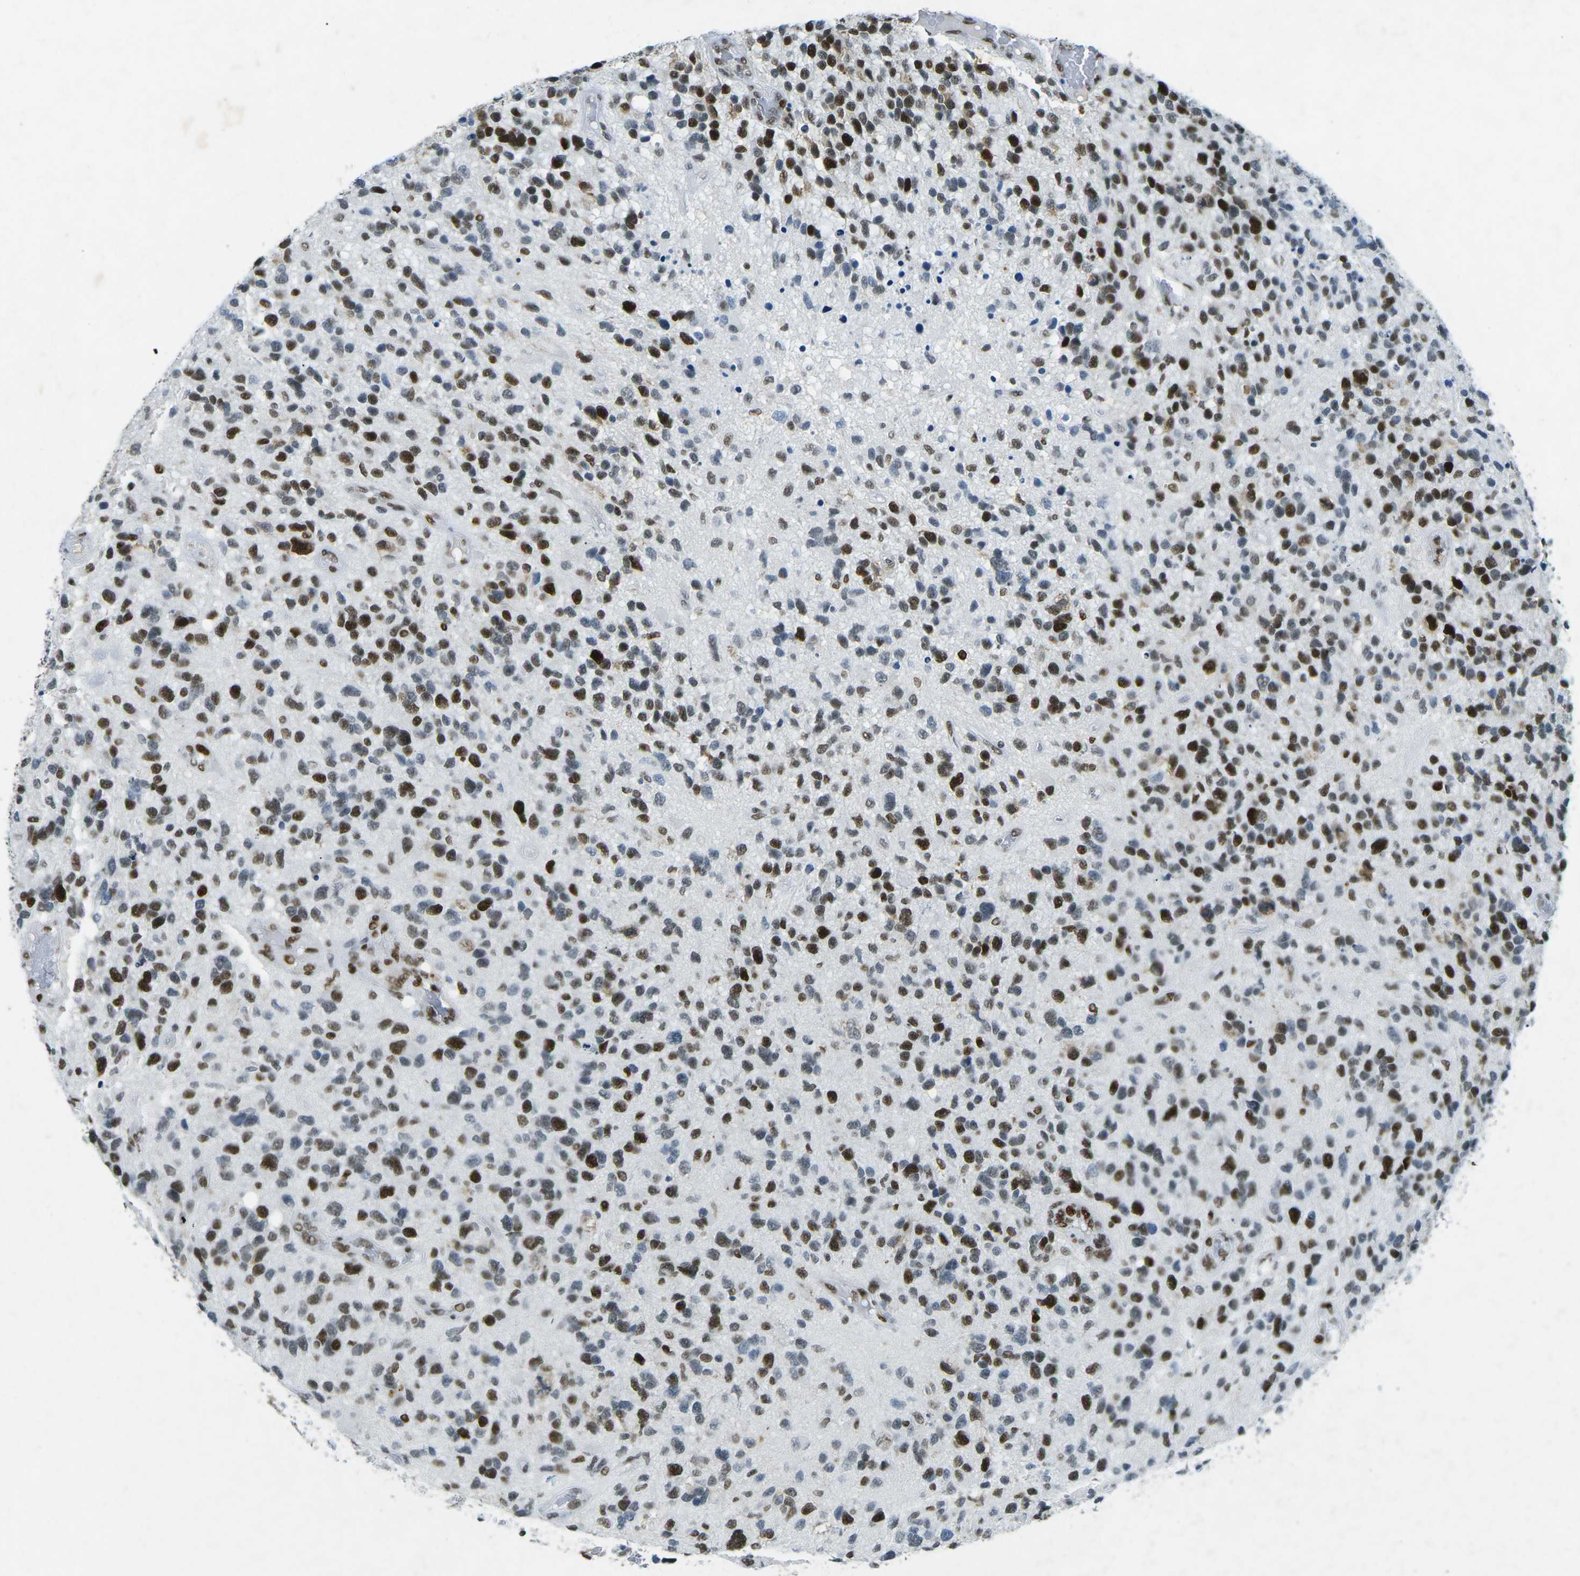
{"staining": {"intensity": "strong", "quantity": ">75%", "location": "nuclear"}, "tissue": "glioma", "cell_type": "Tumor cells", "image_type": "cancer", "snomed": [{"axis": "morphology", "description": "Glioma, malignant, High grade"}, {"axis": "topography", "description": "Brain"}], "caption": "Brown immunohistochemical staining in human malignant glioma (high-grade) demonstrates strong nuclear expression in about >75% of tumor cells.", "gene": "RB1", "patient": {"sex": "female", "age": 58}}